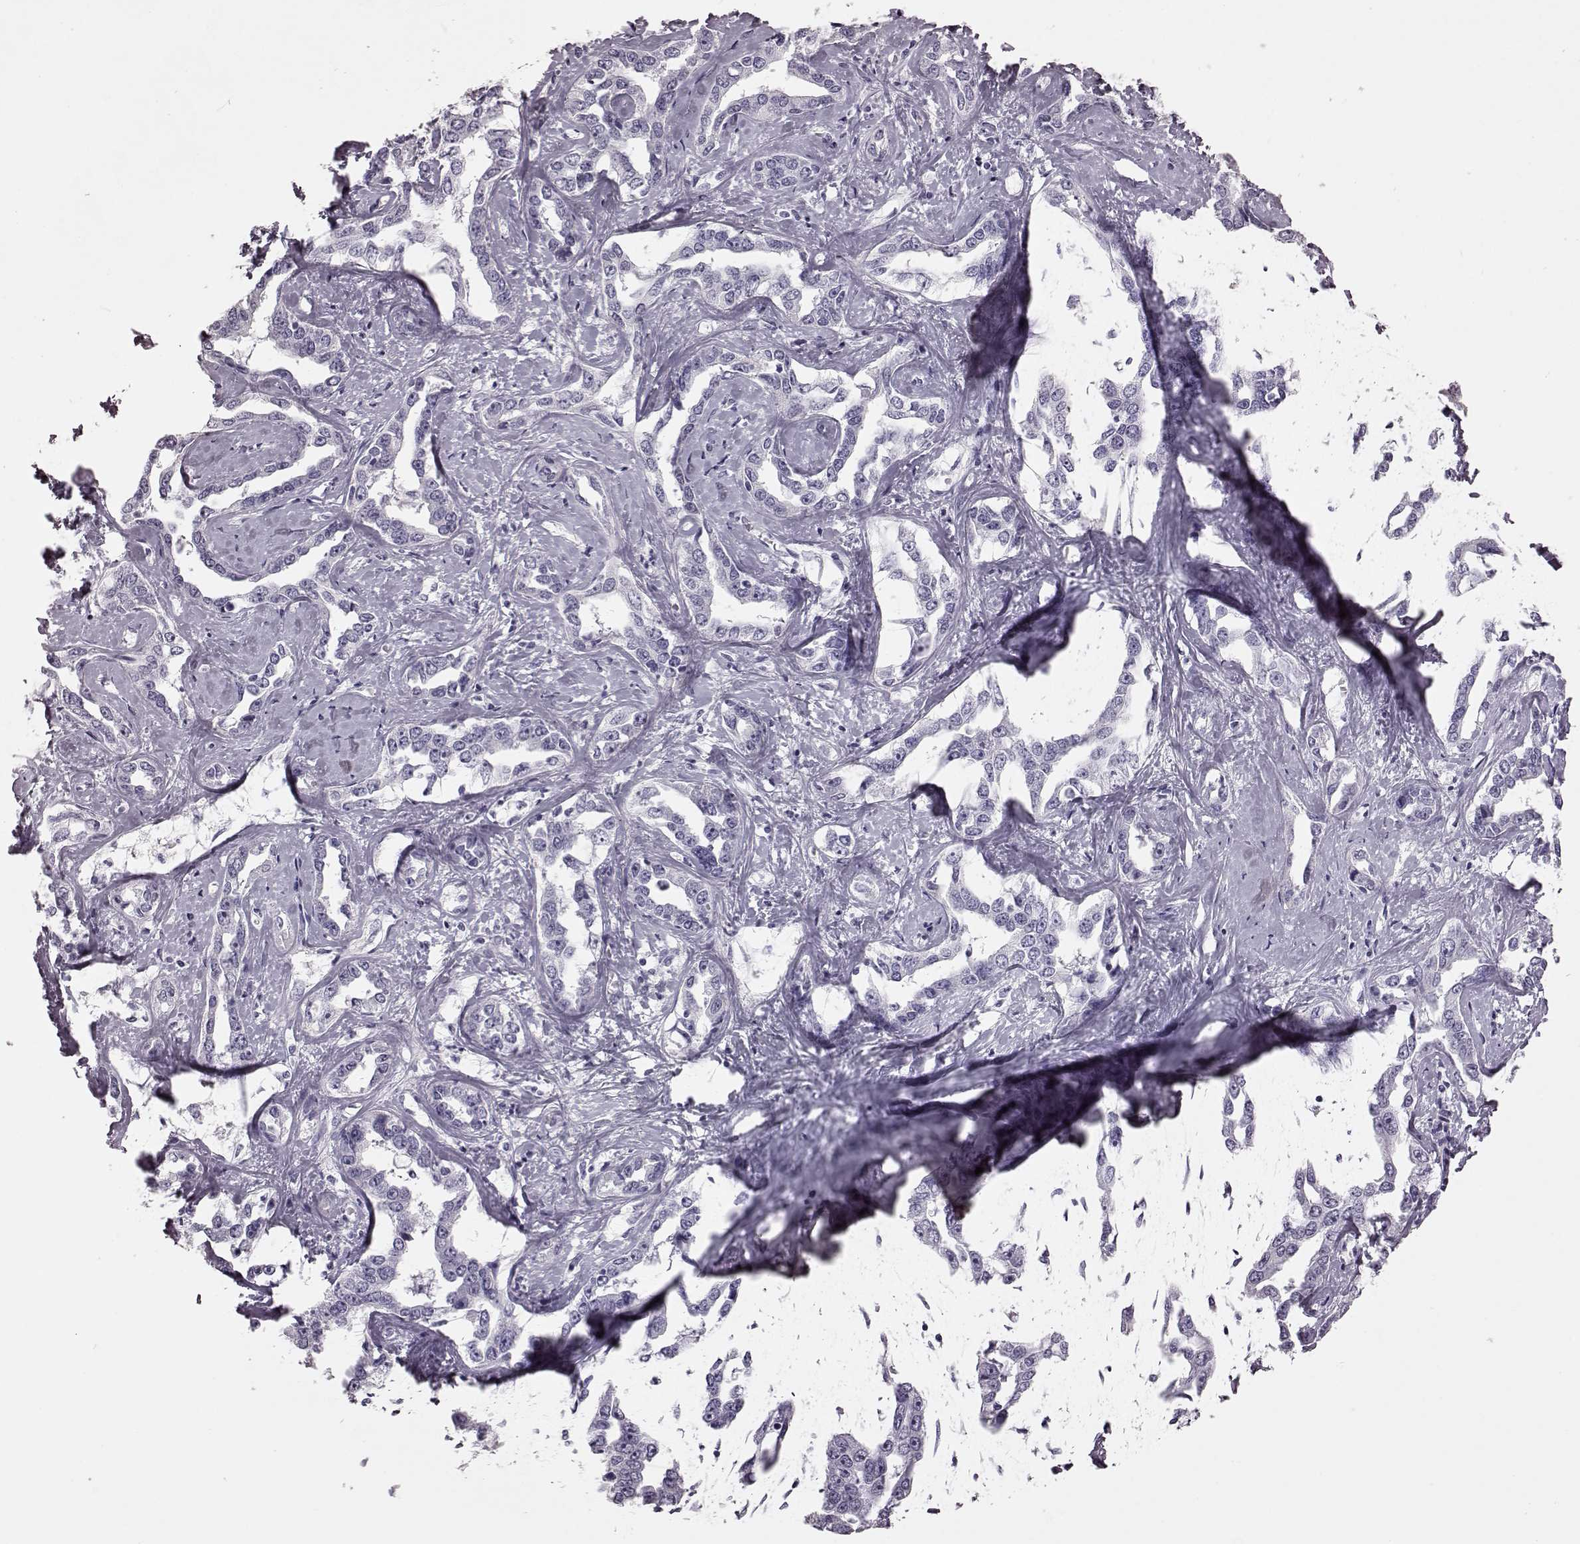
{"staining": {"intensity": "negative", "quantity": "none", "location": "none"}, "tissue": "liver cancer", "cell_type": "Tumor cells", "image_type": "cancer", "snomed": [{"axis": "morphology", "description": "Cholangiocarcinoma"}, {"axis": "topography", "description": "Liver"}], "caption": "There is no significant expression in tumor cells of liver cancer.", "gene": "CRYBA2", "patient": {"sex": "male", "age": 59}}